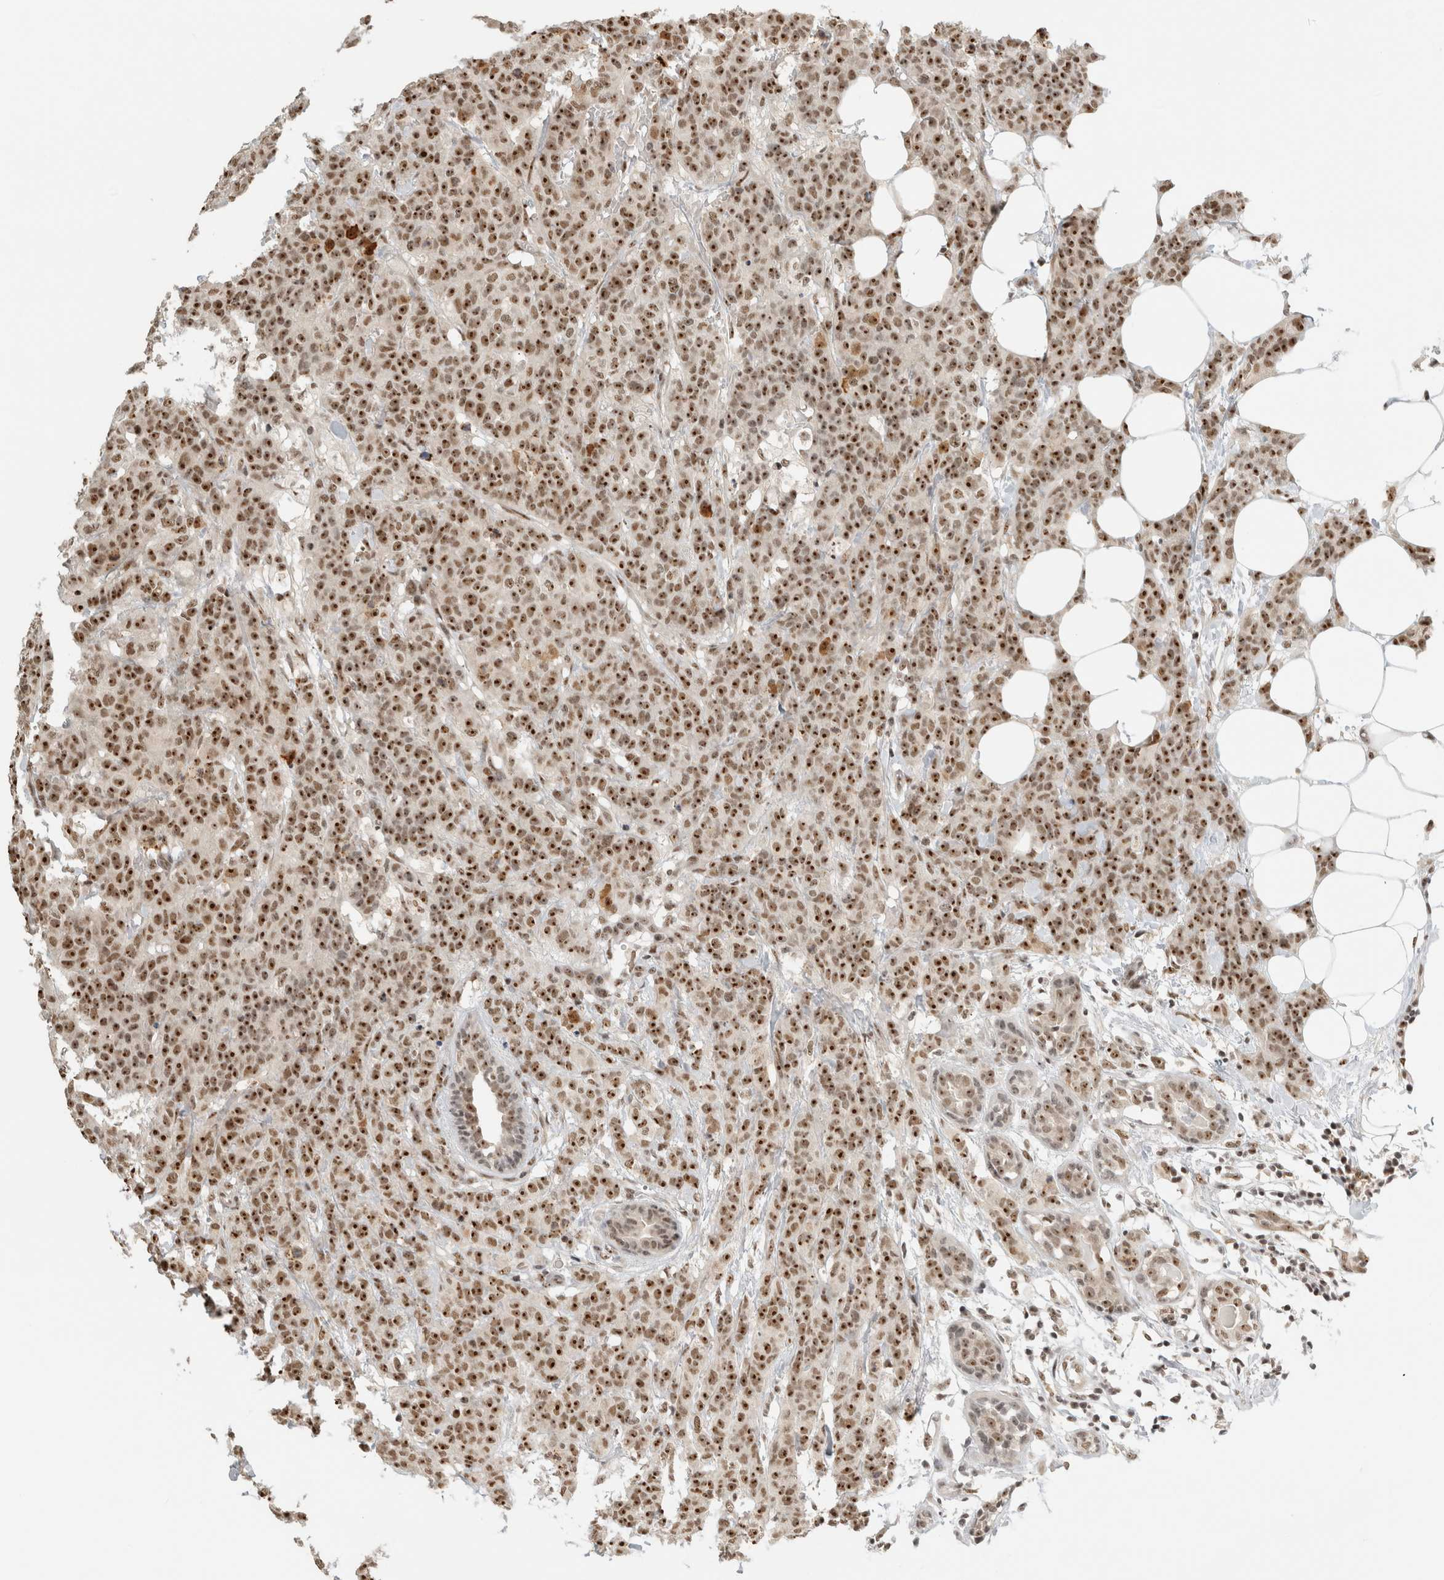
{"staining": {"intensity": "strong", "quantity": ">75%", "location": "nuclear"}, "tissue": "breast cancer", "cell_type": "Tumor cells", "image_type": "cancer", "snomed": [{"axis": "morphology", "description": "Normal tissue, NOS"}, {"axis": "morphology", "description": "Duct carcinoma"}, {"axis": "topography", "description": "Breast"}], "caption": "This photomicrograph demonstrates immunohistochemistry (IHC) staining of human infiltrating ductal carcinoma (breast), with high strong nuclear positivity in about >75% of tumor cells.", "gene": "EBNA1BP2", "patient": {"sex": "female", "age": 40}}